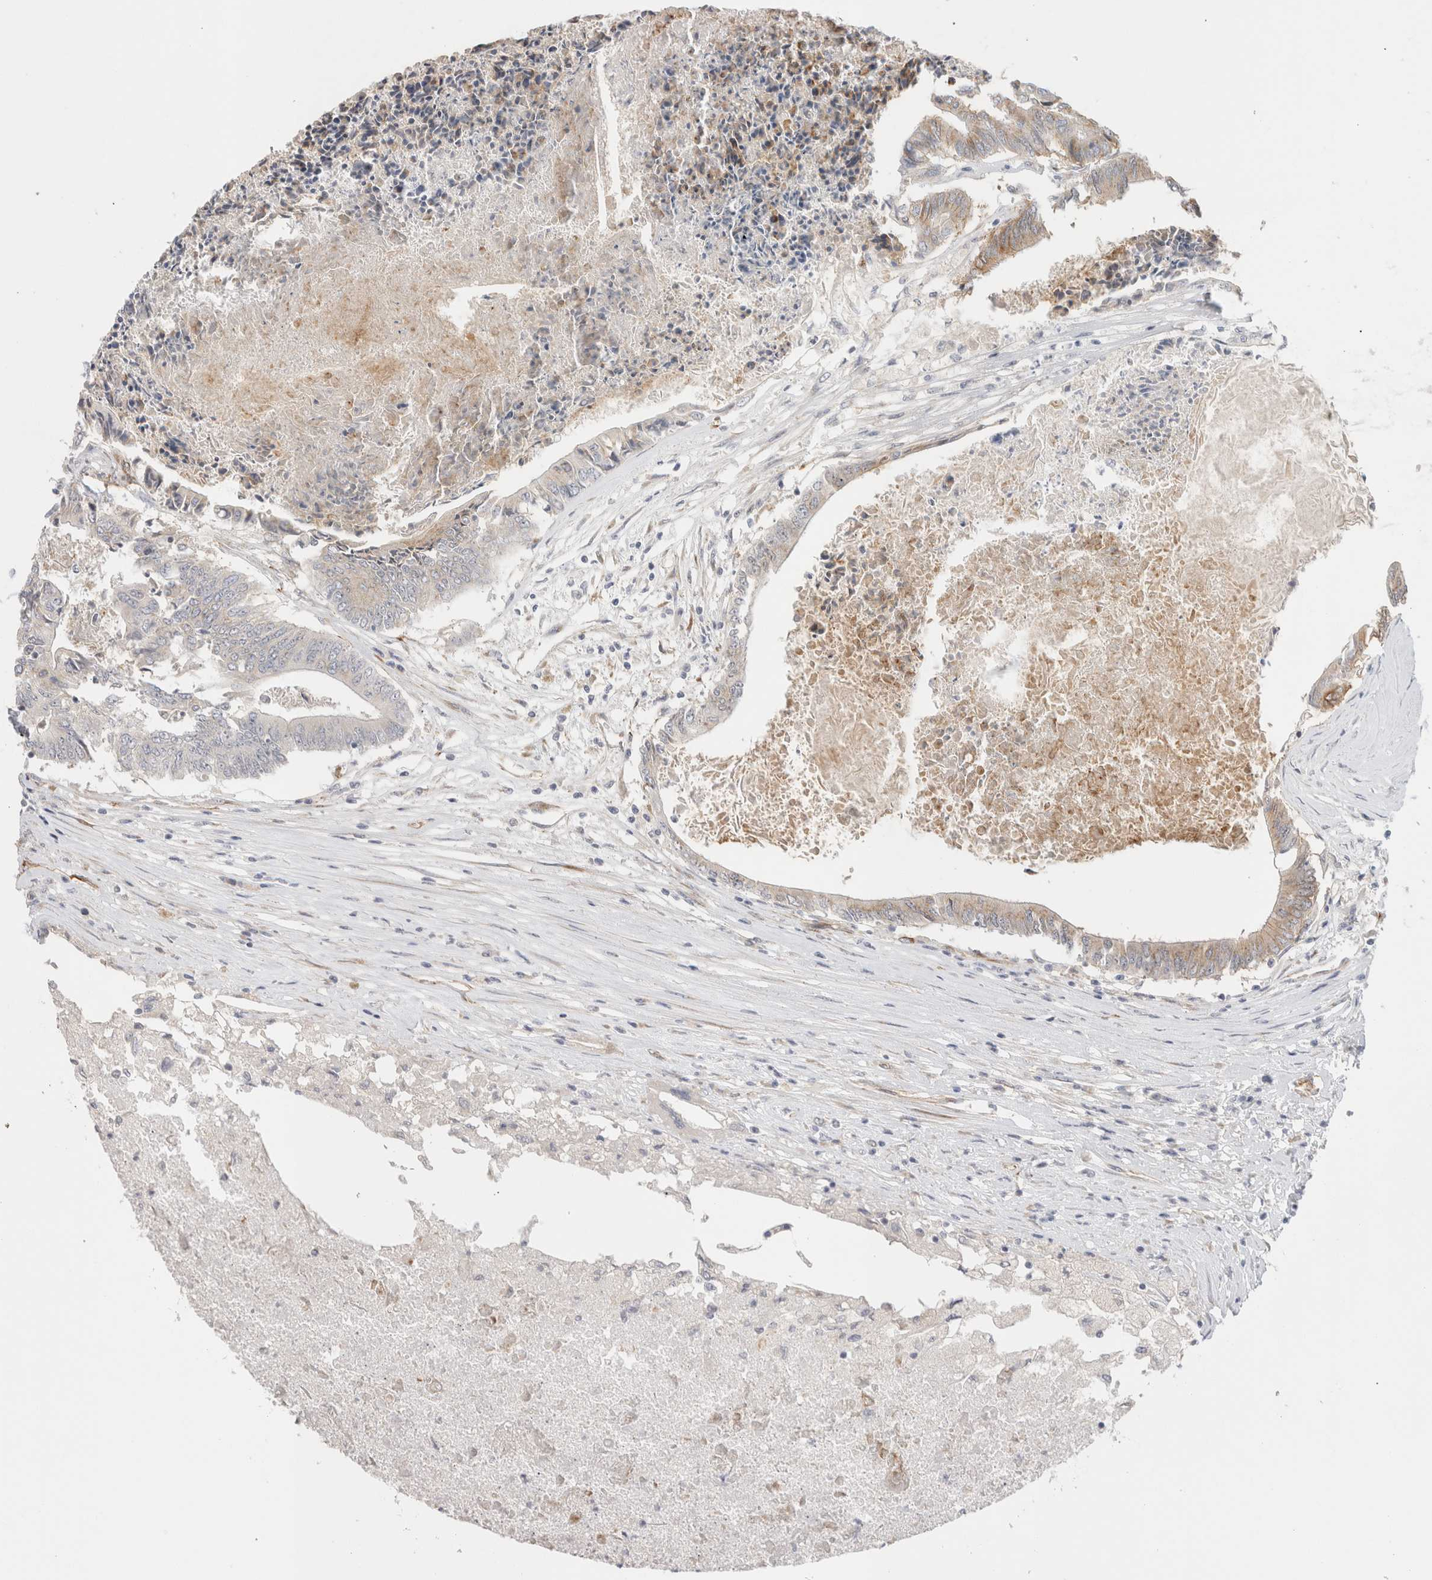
{"staining": {"intensity": "weak", "quantity": "25%-75%", "location": "cytoplasmic/membranous"}, "tissue": "colorectal cancer", "cell_type": "Tumor cells", "image_type": "cancer", "snomed": [{"axis": "morphology", "description": "Adenocarcinoma, NOS"}, {"axis": "topography", "description": "Rectum"}], "caption": "A high-resolution histopathology image shows immunohistochemistry staining of adenocarcinoma (colorectal), which exhibits weak cytoplasmic/membranous positivity in about 25%-75% of tumor cells. The staining was performed using DAB (3,3'-diaminobenzidine) to visualize the protein expression in brown, while the nuclei were stained in blue with hematoxylin (Magnification: 20x).", "gene": "CAAP1", "patient": {"sex": "male", "age": 63}}